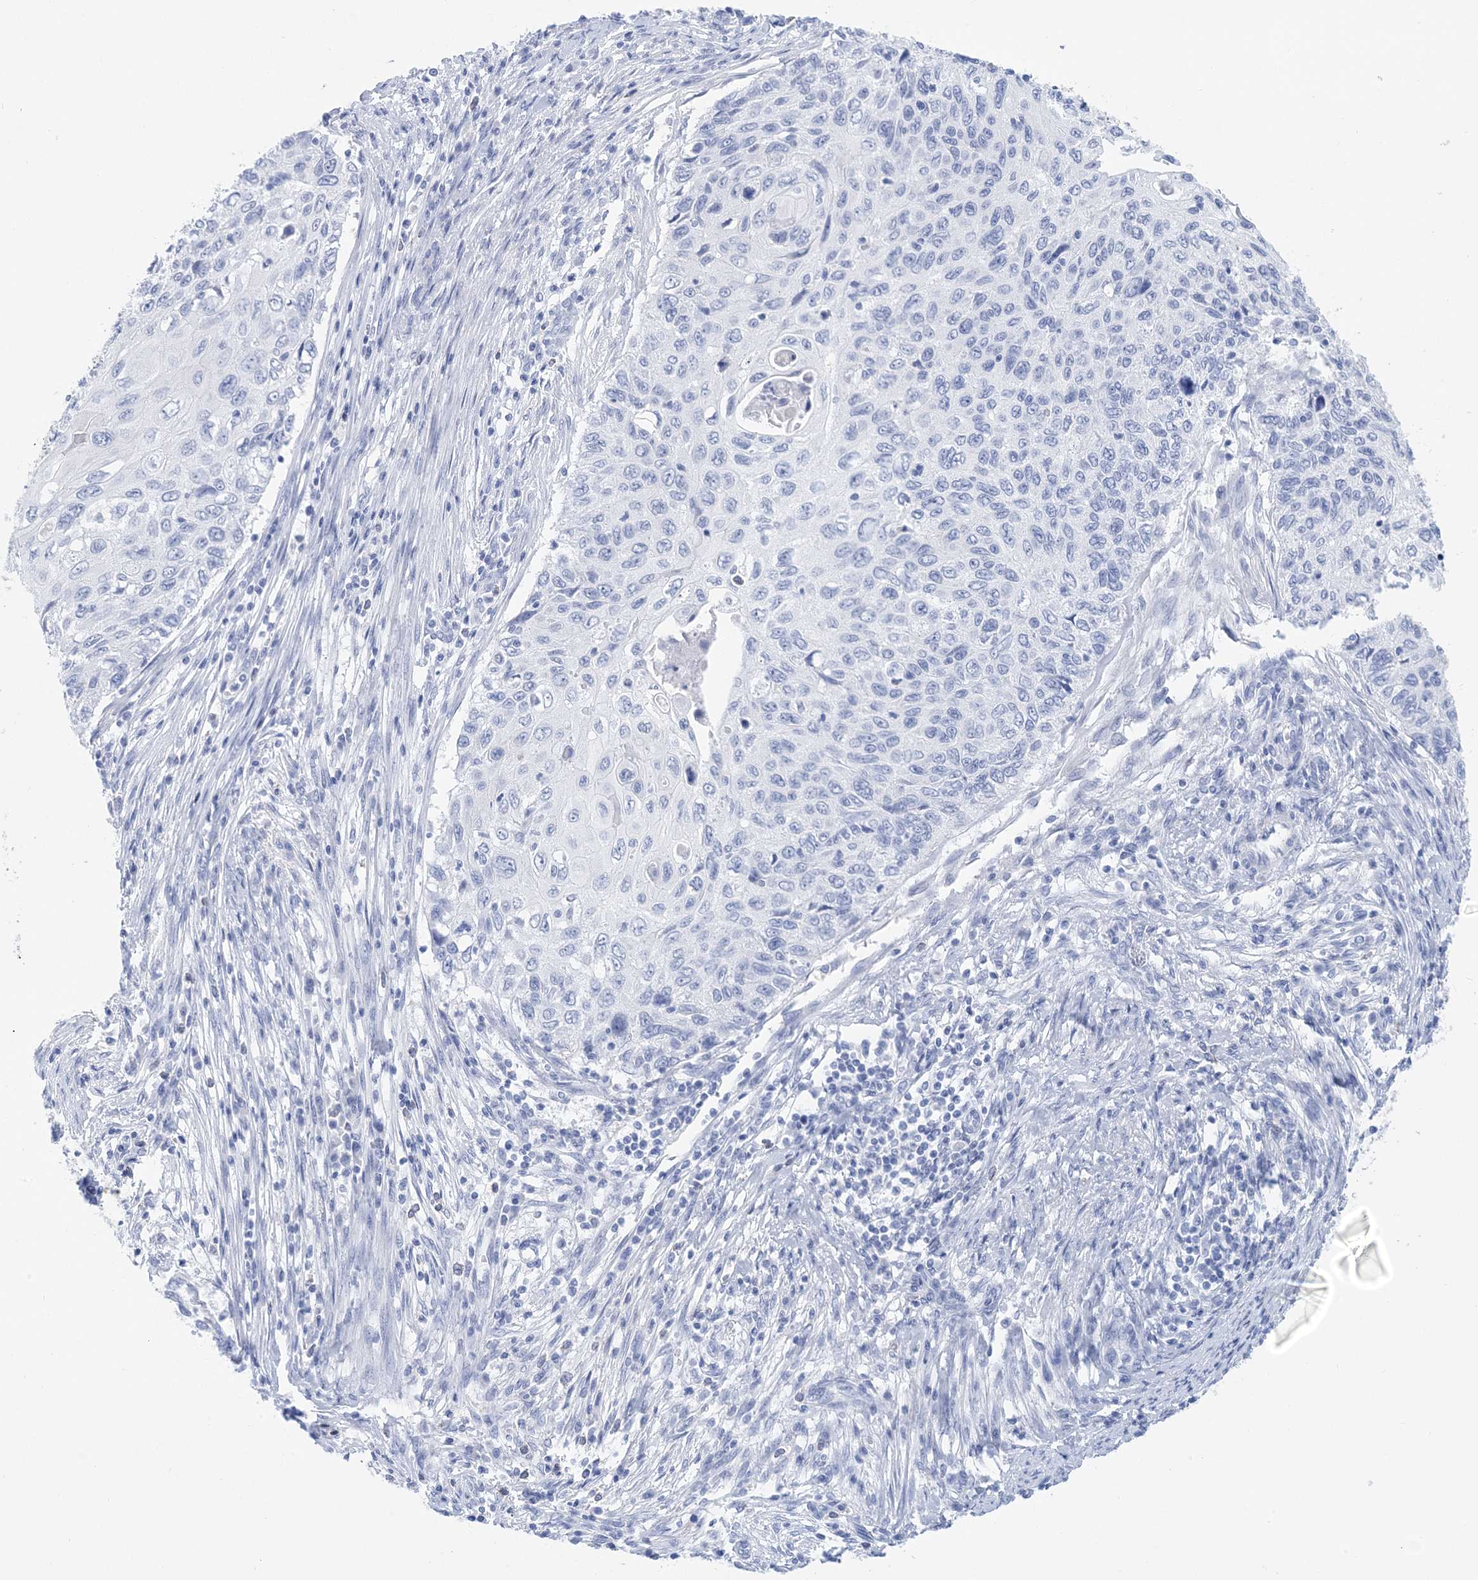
{"staining": {"intensity": "negative", "quantity": "none", "location": "none"}, "tissue": "cervical cancer", "cell_type": "Tumor cells", "image_type": "cancer", "snomed": [{"axis": "morphology", "description": "Squamous cell carcinoma, NOS"}, {"axis": "topography", "description": "Cervix"}], "caption": "Cervical squamous cell carcinoma was stained to show a protein in brown. There is no significant staining in tumor cells. Brightfield microscopy of immunohistochemistry (IHC) stained with DAB (3,3'-diaminobenzidine) (brown) and hematoxylin (blue), captured at high magnification.", "gene": "SH3YL1", "patient": {"sex": "female", "age": 70}}